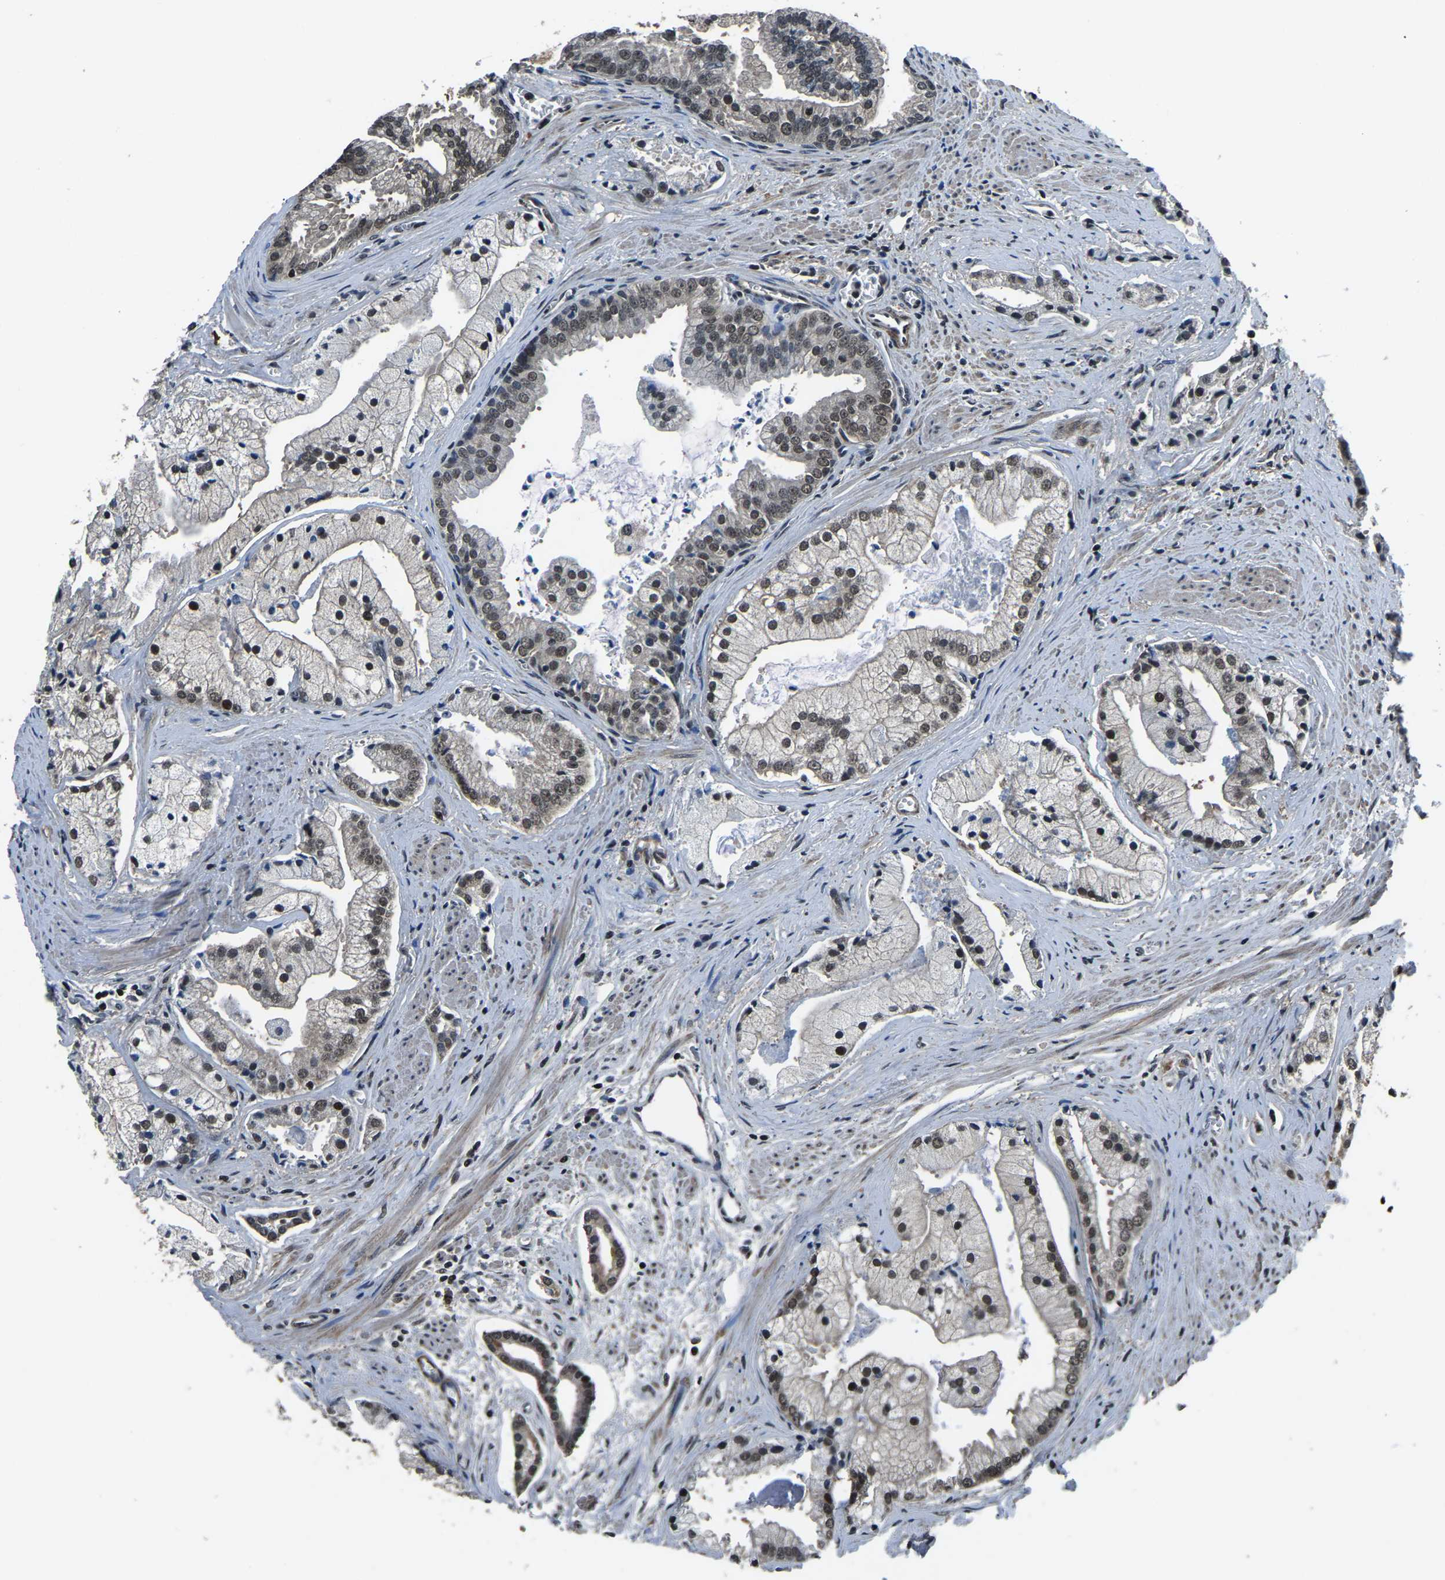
{"staining": {"intensity": "weak", "quantity": "25%-75%", "location": "nuclear"}, "tissue": "prostate cancer", "cell_type": "Tumor cells", "image_type": "cancer", "snomed": [{"axis": "morphology", "description": "Adenocarcinoma, High grade"}, {"axis": "topography", "description": "Prostate"}], "caption": "Tumor cells display low levels of weak nuclear positivity in about 25%-75% of cells in human high-grade adenocarcinoma (prostate). (IHC, brightfield microscopy, high magnification).", "gene": "ANKIB1", "patient": {"sex": "male", "age": 67}}